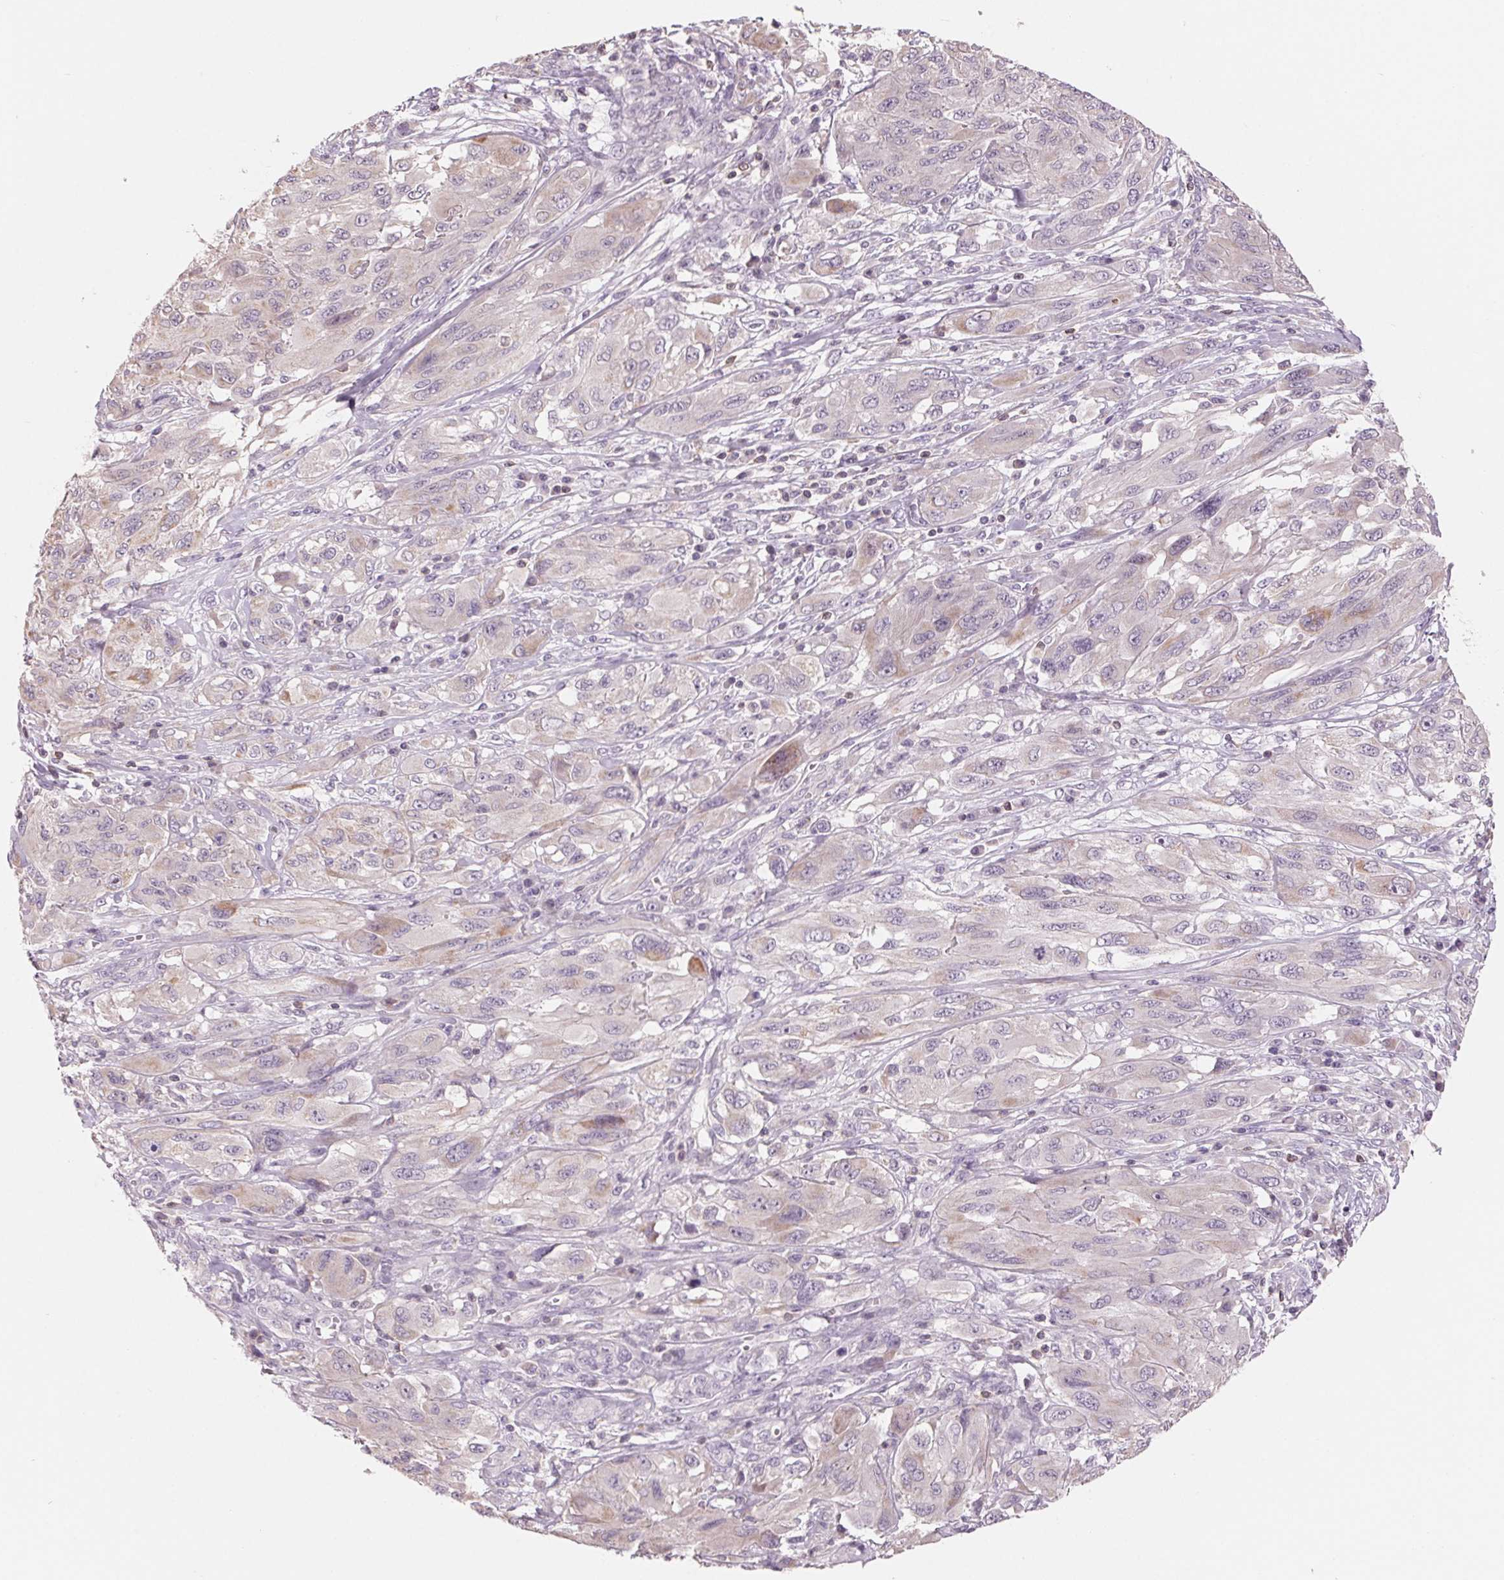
{"staining": {"intensity": "negative", "quantity": "none", "location": "none"}, "tissue": "melanoma", "cell_type": "Tumor cells", "image_type": "cancer", "snomed": [{"axis": "morphology", "description": "Malignant melanoma, NOS"}, {"axis": "topography", "description": "Skin"}], "caption": "A high-resolution image shows immunohistochemistry (IHC) staining of malignant melanoma, which displays no significant positivity in tumor cells.", "gene": "VTCN1", "patient": {"sex": "female", "age": 91}}